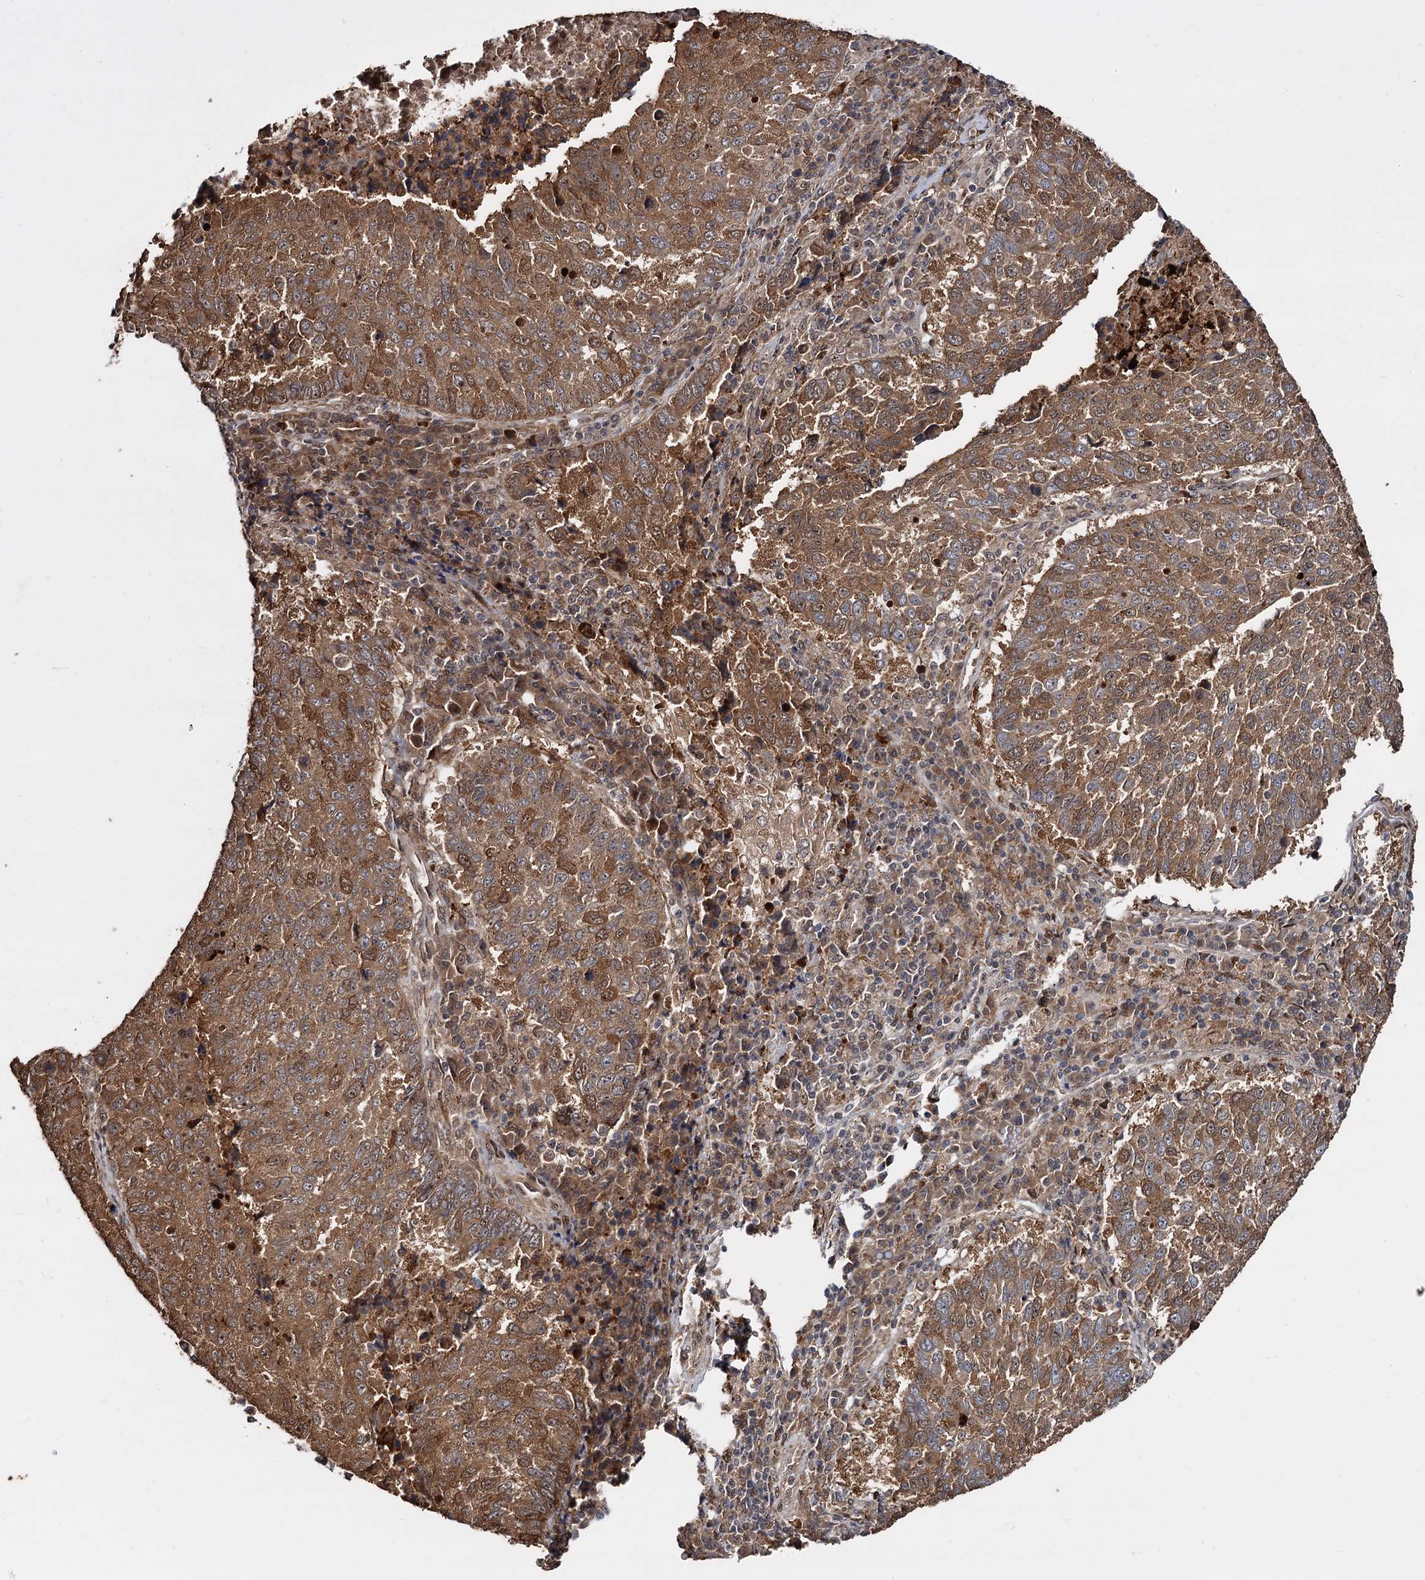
{"staining": {"intensity": "moderate", "quantity": "25%-75%", "location": "cytoplasmic/membranous,nuclear"}, "tissue": "lung cancer", "cell_type": "Tumor cells", "image_type": "cancer", "snomed": [{"axis": "morphology", "description": "Squamous cell carcinoma, NOS"}, {"axis": "topography", "description": "Lung"}], "caption": "Protein staining of squamous cell carcinoma (lung) tissue demonstrates moderate cytoplasmic/membranous and nuclear staining in about 25%-75% of tumor cells.", "gene": "PIGB", "patient": {"sex": "male", "age": 73}}